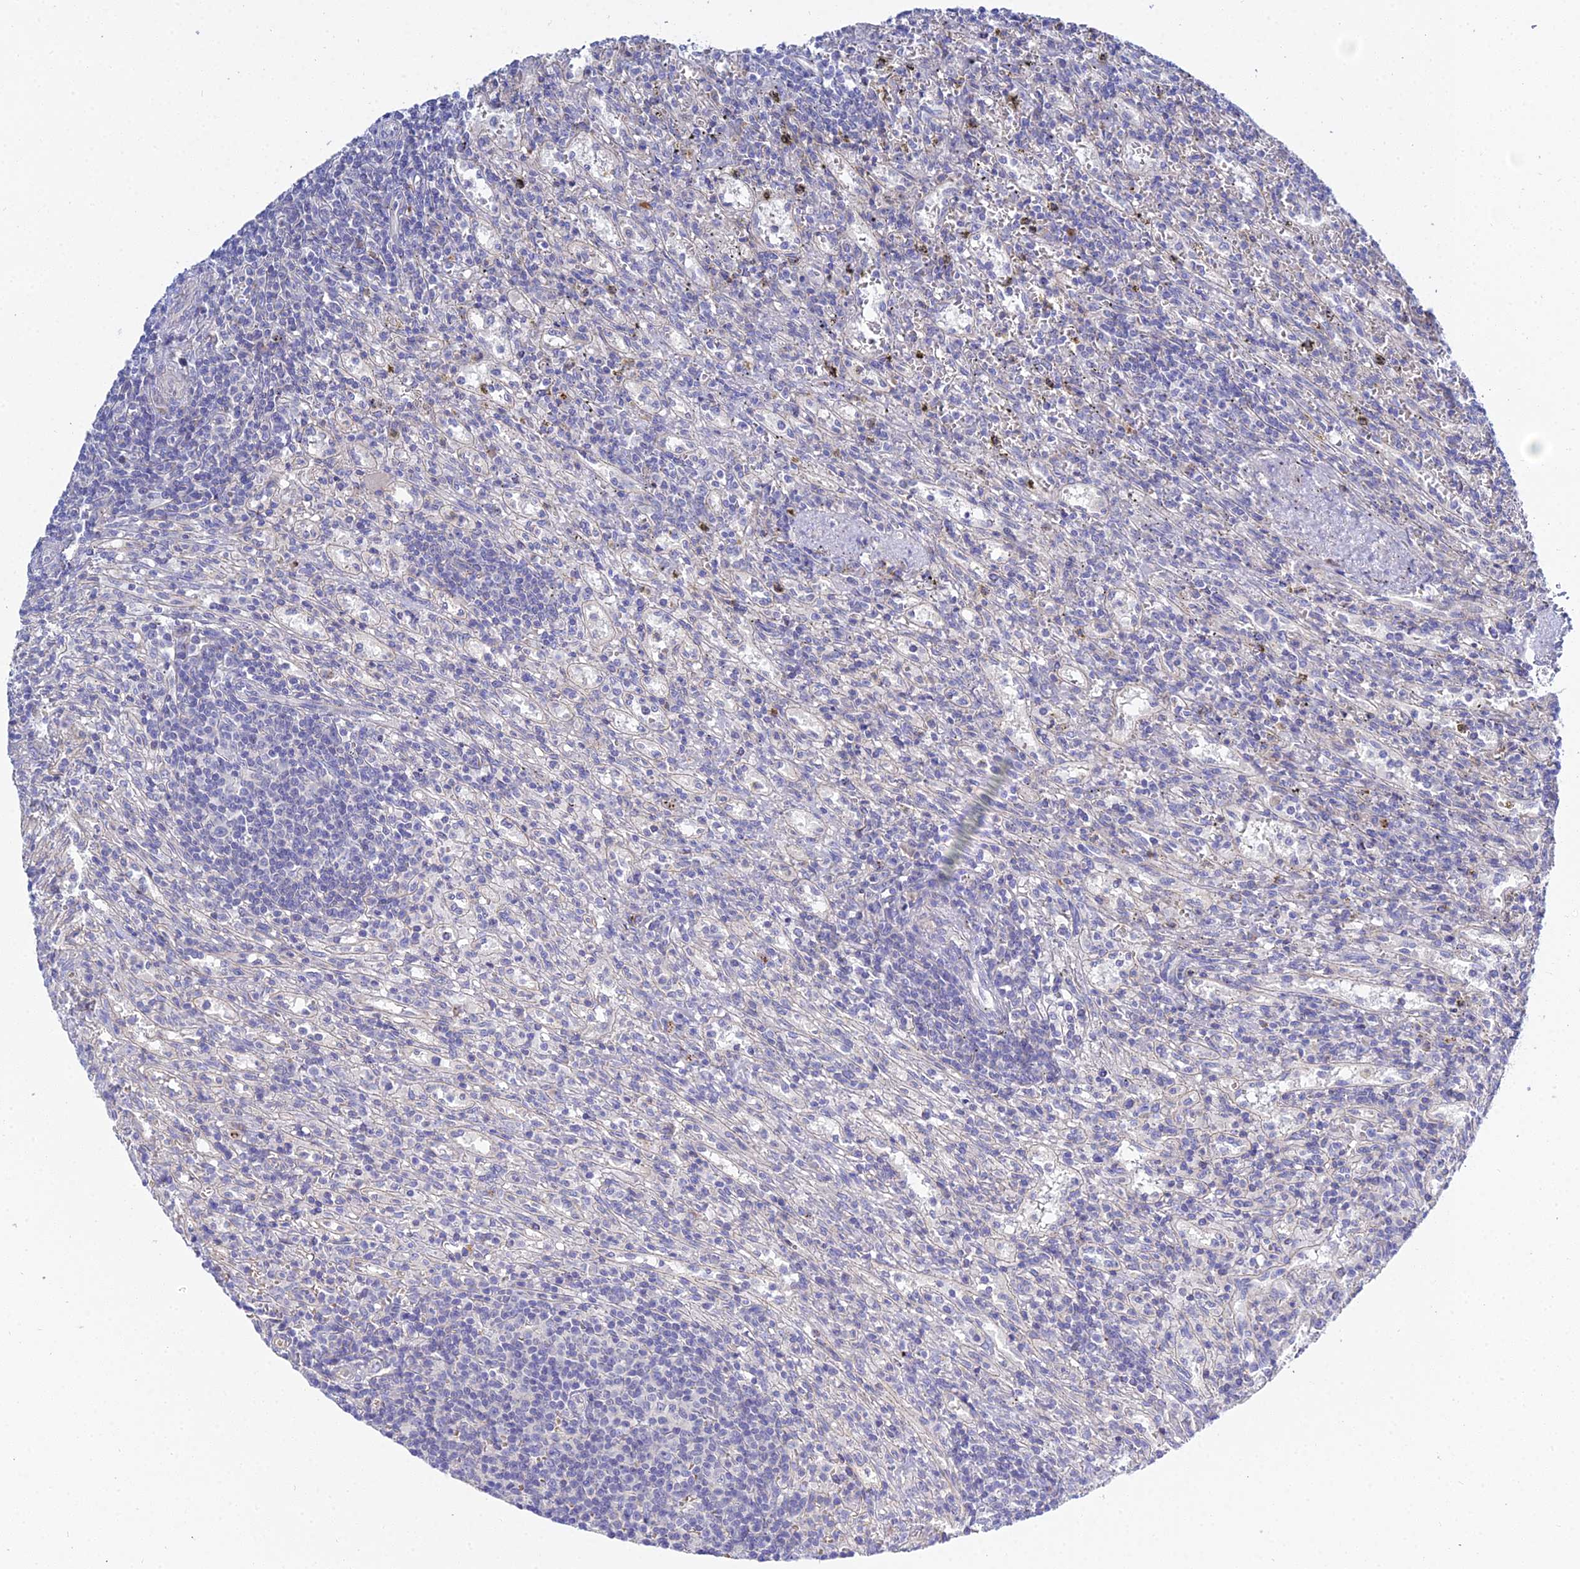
{"staining": {"intensity": "negative", "quantity": "none", "location": "none"}, "tissue": "lymphoma", "cell_type": "Tumor cells", "image_type": "cancer", "snomed": [{"axis": "morphology", "description": "Malignant lymphoma, non-Hodgkin's type, Low grade"}, {"axis": "topography", "description": "Spleen"}], "caption": "IHC photomicrograph of neoplastic tissue: human malignant lymphoma, non-Hodgkin's type (low-grade) stained with DAB (3,3'-diaminobenzidine) displays no significant protein staining in tumor cells.", "gene": "APOBEC3H", "patient": {"sex": "male", "age": 76}}